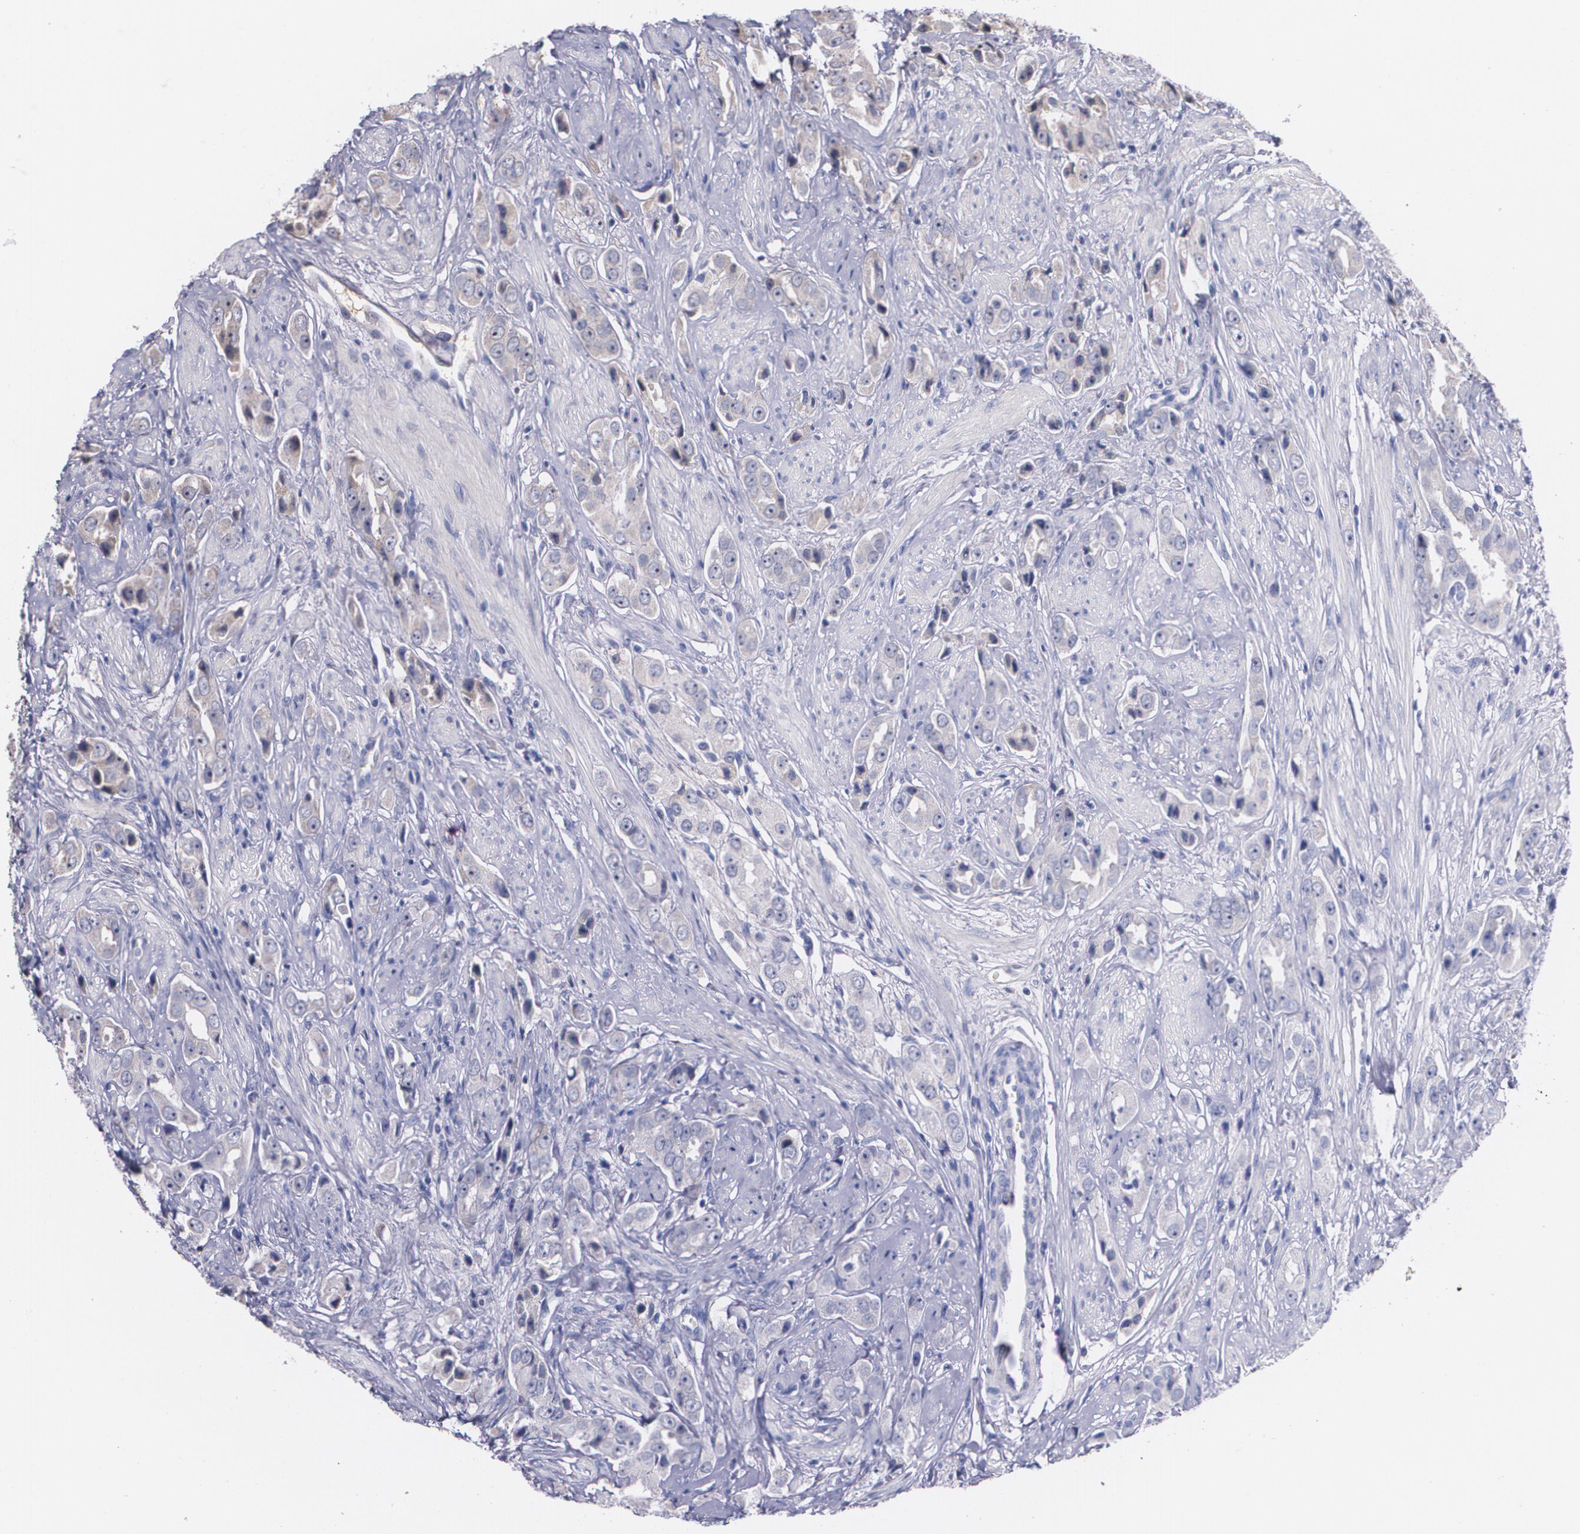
{"staining": {"intensity": "weak", "quantity": "<25%", "location": "cytoplasmic/membranous"}, "tissue": "prostate cancer", "cell_type": "Tumor cells", "image_type": "cancer", "snomed": [{"axis": "morphology", "description": "Adenocarcinoma, Medium grade"}, {"axis": "topography", "description": "Prostate"}], "caption": "Tumor cells are negative for brown protein staining in prostate cancer.", "gene": "AMBP", "patient": {"sex": "male", "age": 53}}